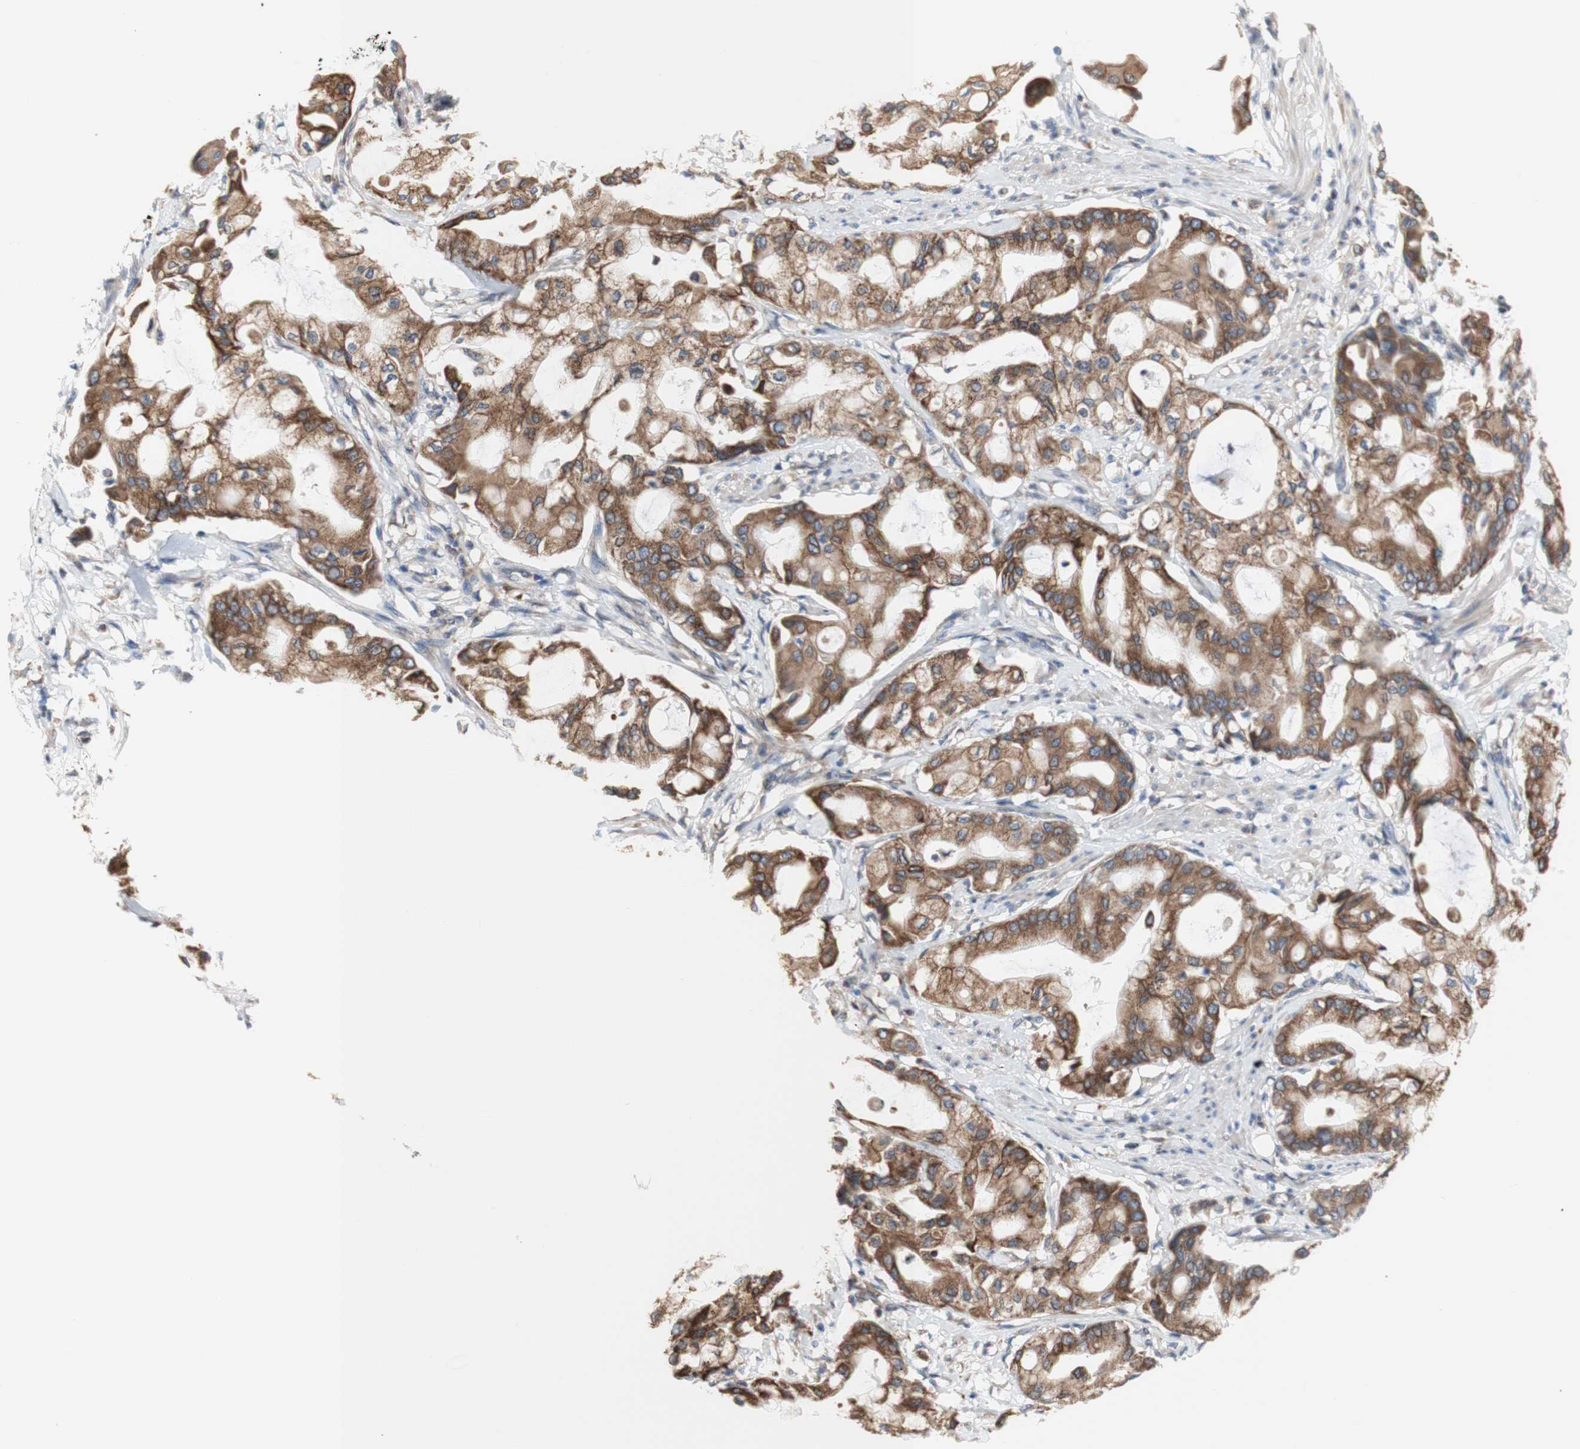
{"staining": {"intensity": "moderate", "quantity": ">75%", "location": "cytoplasmic/membranous"}, "tissue": "pancreatic cancer", "cell_type": "Tumor cells", "image_type": "cancer", "snomed": [{"axis": "morphology", "description": "Adenocarcinoma, NOS"}, {"axis": "morphology", "description": "Adenocarcinoma, metastatic, NOS"}, {"axis": "topography", "description": "Lymph node"}, {"axis": "topography", "description": "Pancreas"}, {"axis": "topography", "description": "Duodenum"}], "caption": "The photomicrograph demonstrates a brown stain indicating the presence of a protein in the cytoplasmic/membranous of tumor cells in adenocarcinoma (pancreatic).", "gene": "ERLIN1", "patient": {"sex": "female", "age": 64}}